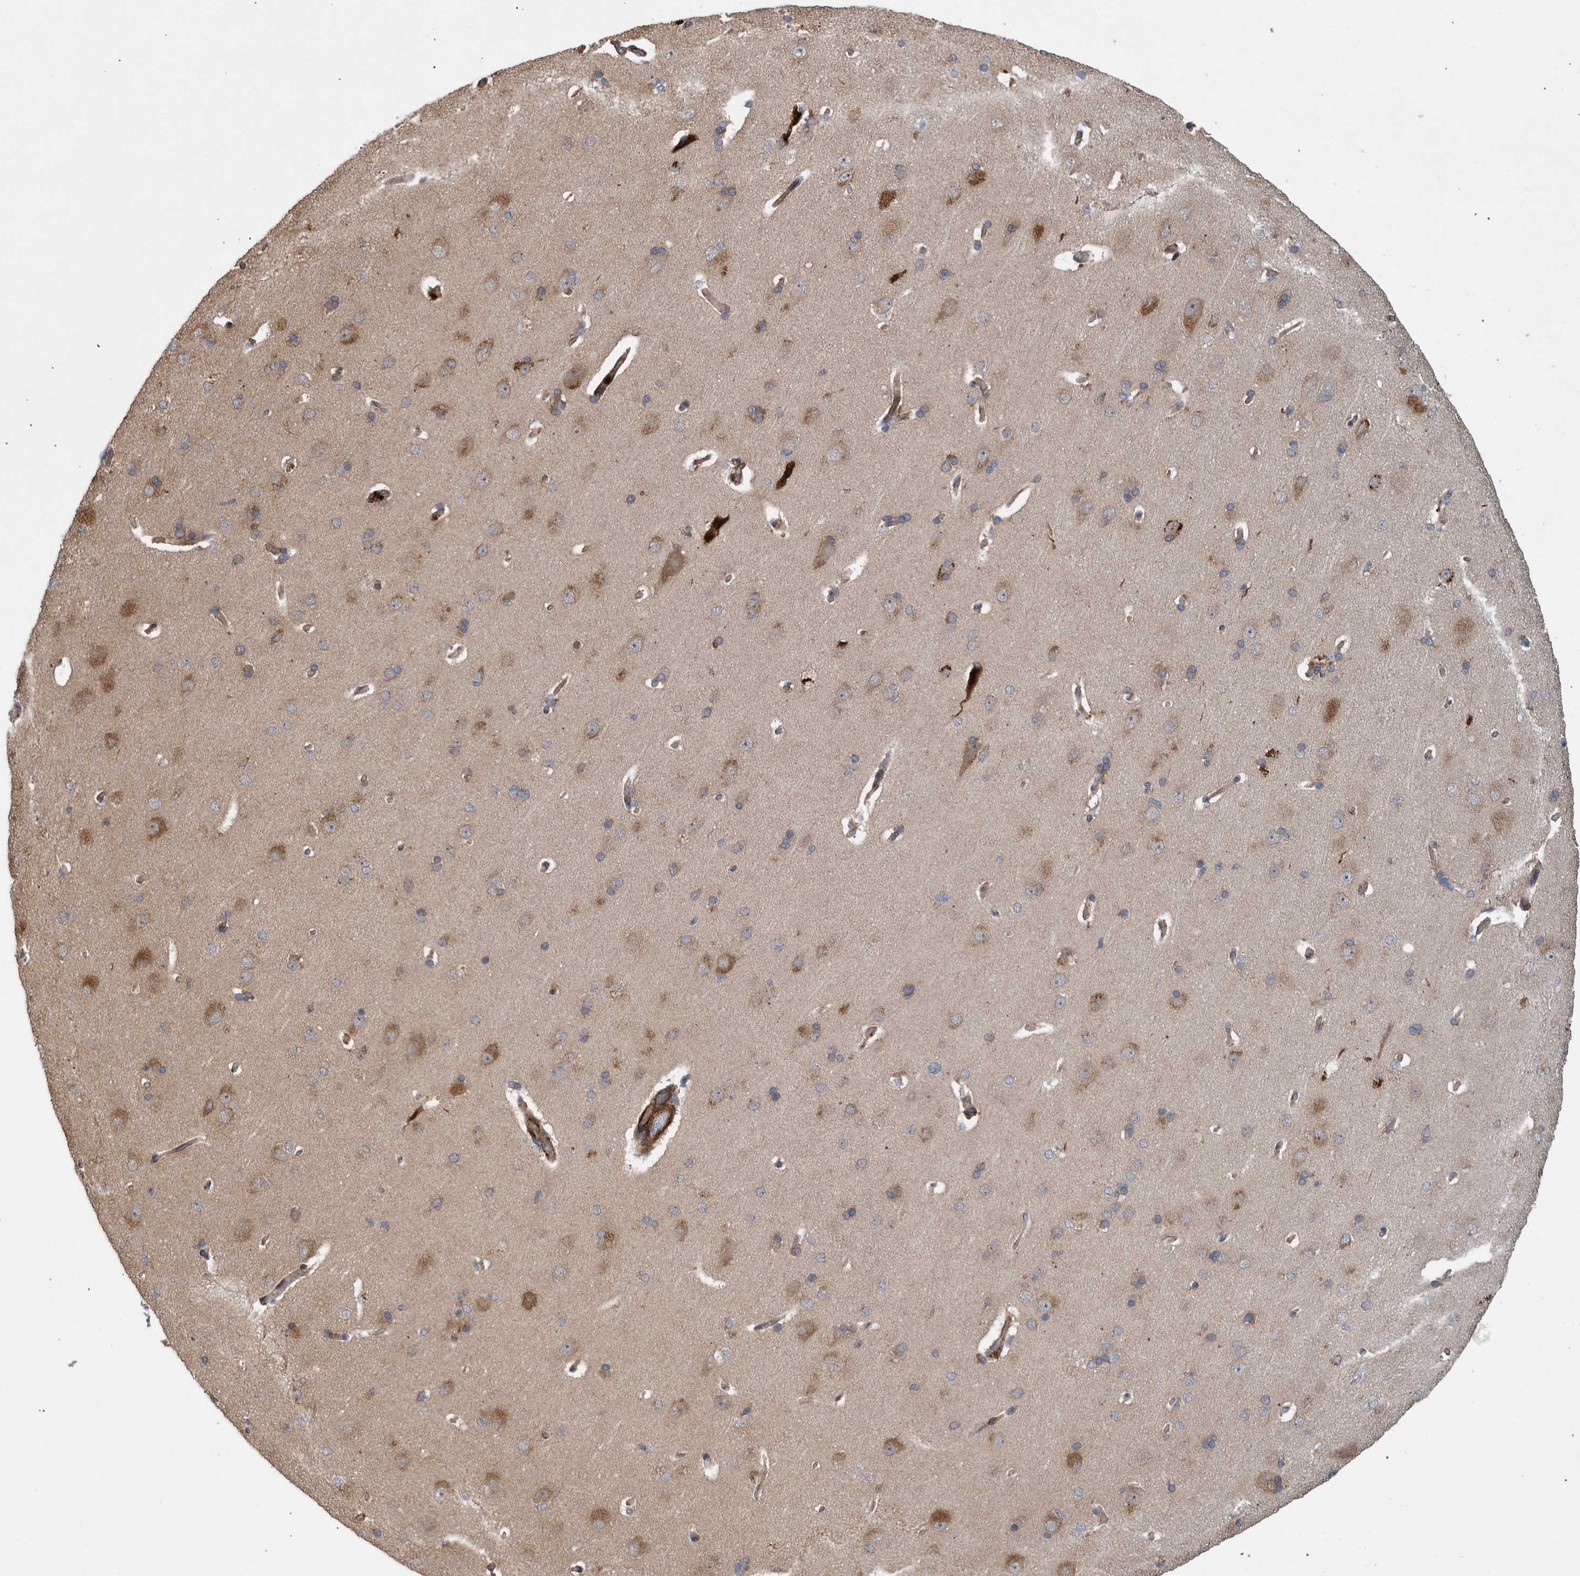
{"staining": {"intensity": "moderate", "quantity": ">75%", "location": "cytoplasmic/membranous"}, "tissue": "cerebral cortex", "cell_type": "Endothelial cells", "image_type": "normal", "snomed": [{"axis": "morphology", "description": "Normal tissue, NOS"}, {"axis": "topography", "description": "Cerebral cortex"}], "caption": "The photomicrograph displays immunohistochemical staining of unremarkable cerebral cortex. There is moderate cytoplasmic/membranous staining is present in approximately >75% of endothelial cells. The protein of interest is stained brown, and the nuclei are stained in blue (DAB (3,3'-diaminobenzidine) IHC with brightfield microscopy, high magnification).", "gene": "B3GNTL1", "patient": {"sex": "male", "age": 62}}